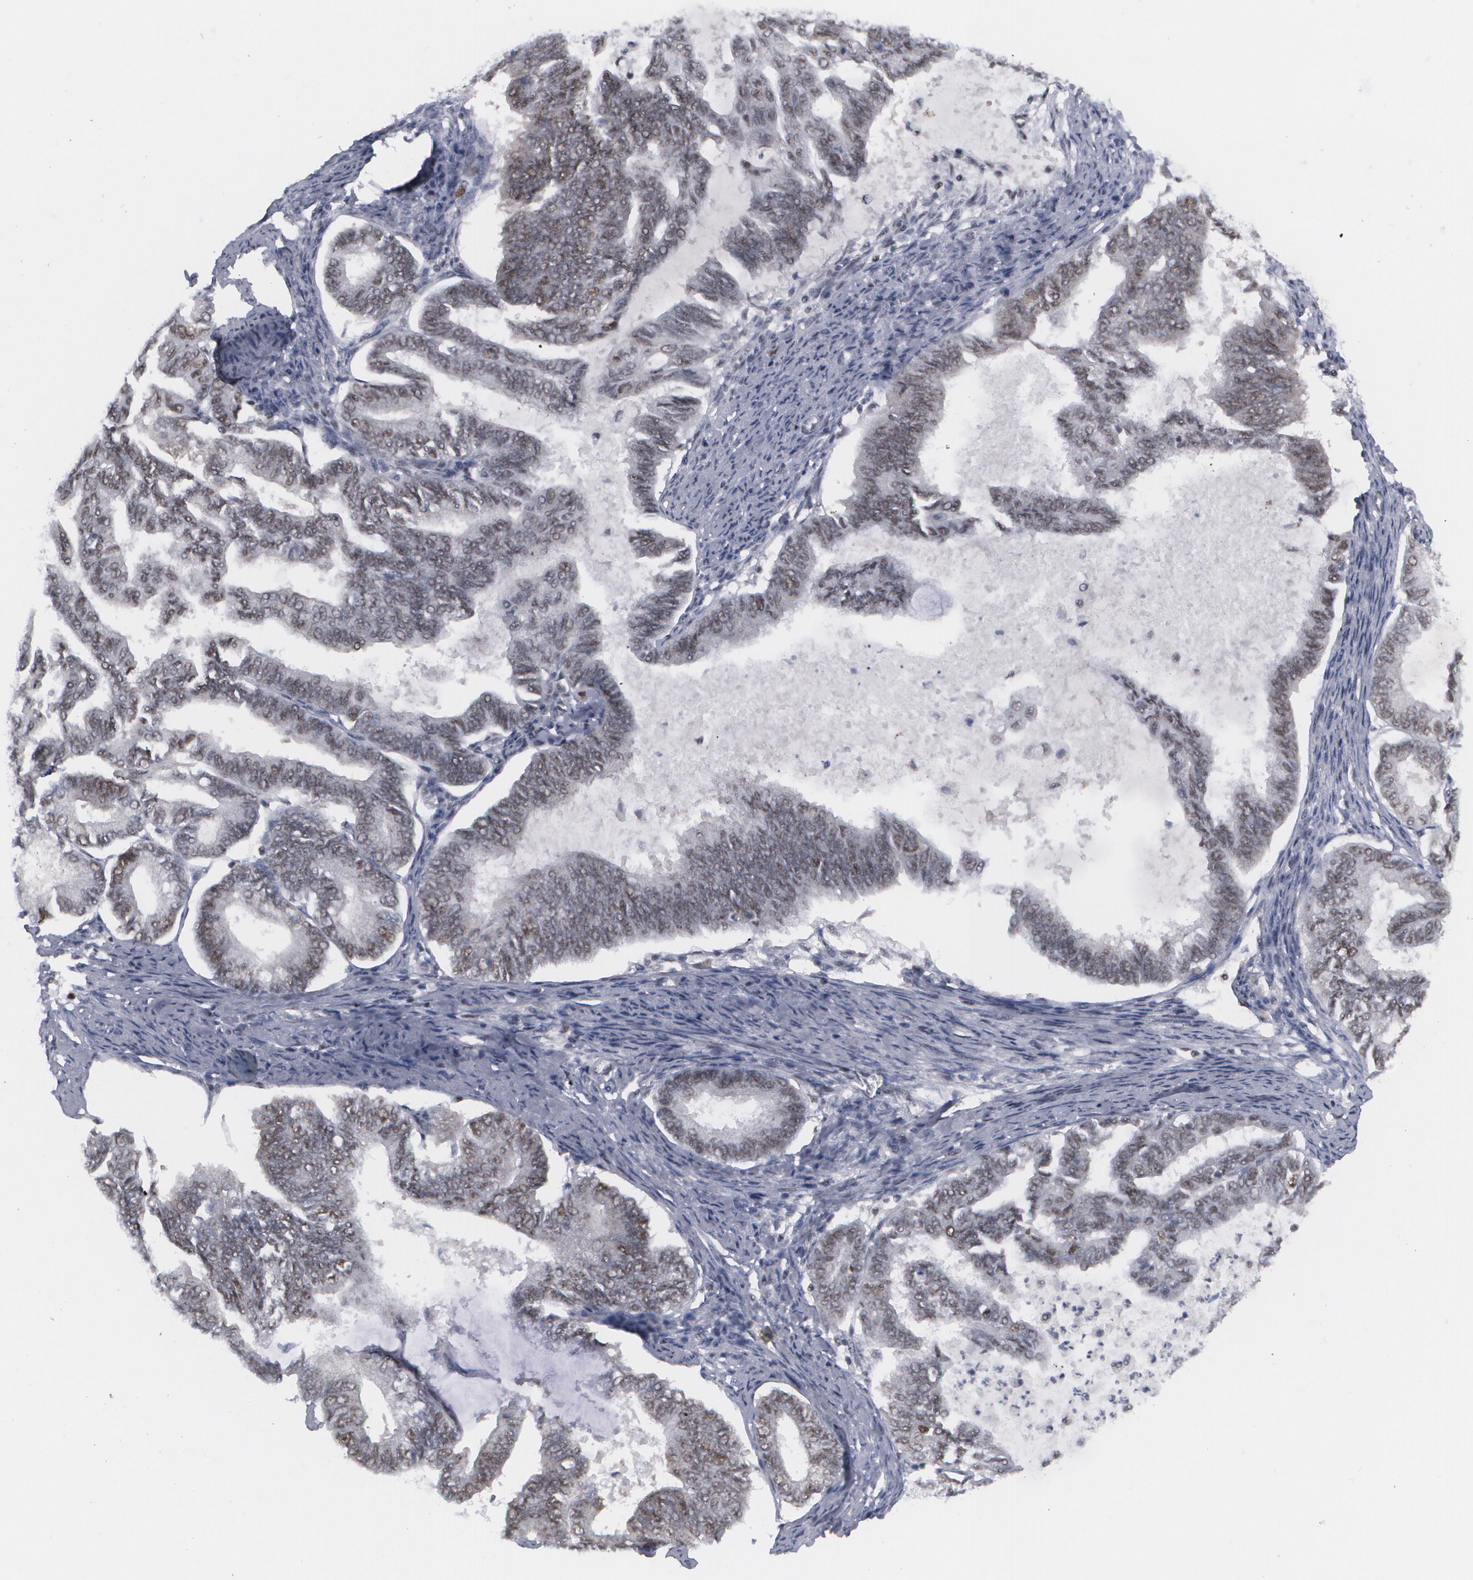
{"staining": {"intensity": "weak", "quantity": "25%-75%", "location": "nuclear"}, "tissue": "endometrial cancer", "cell_type": "Tumor cells", "image_type": "cancer", "snomed": [{"axis": "morphology", "description": "Adenocarcinoma, NOS"}, {"axis": "topography", "description": "Endometrium"}], "caption": "This is a micrograph of IHC staining of endometrial cancer, which shows weak positivity in the nuclear of tumor cells.", "gene": "MCL1", "patient": {"sex": "female", "age": 86}}